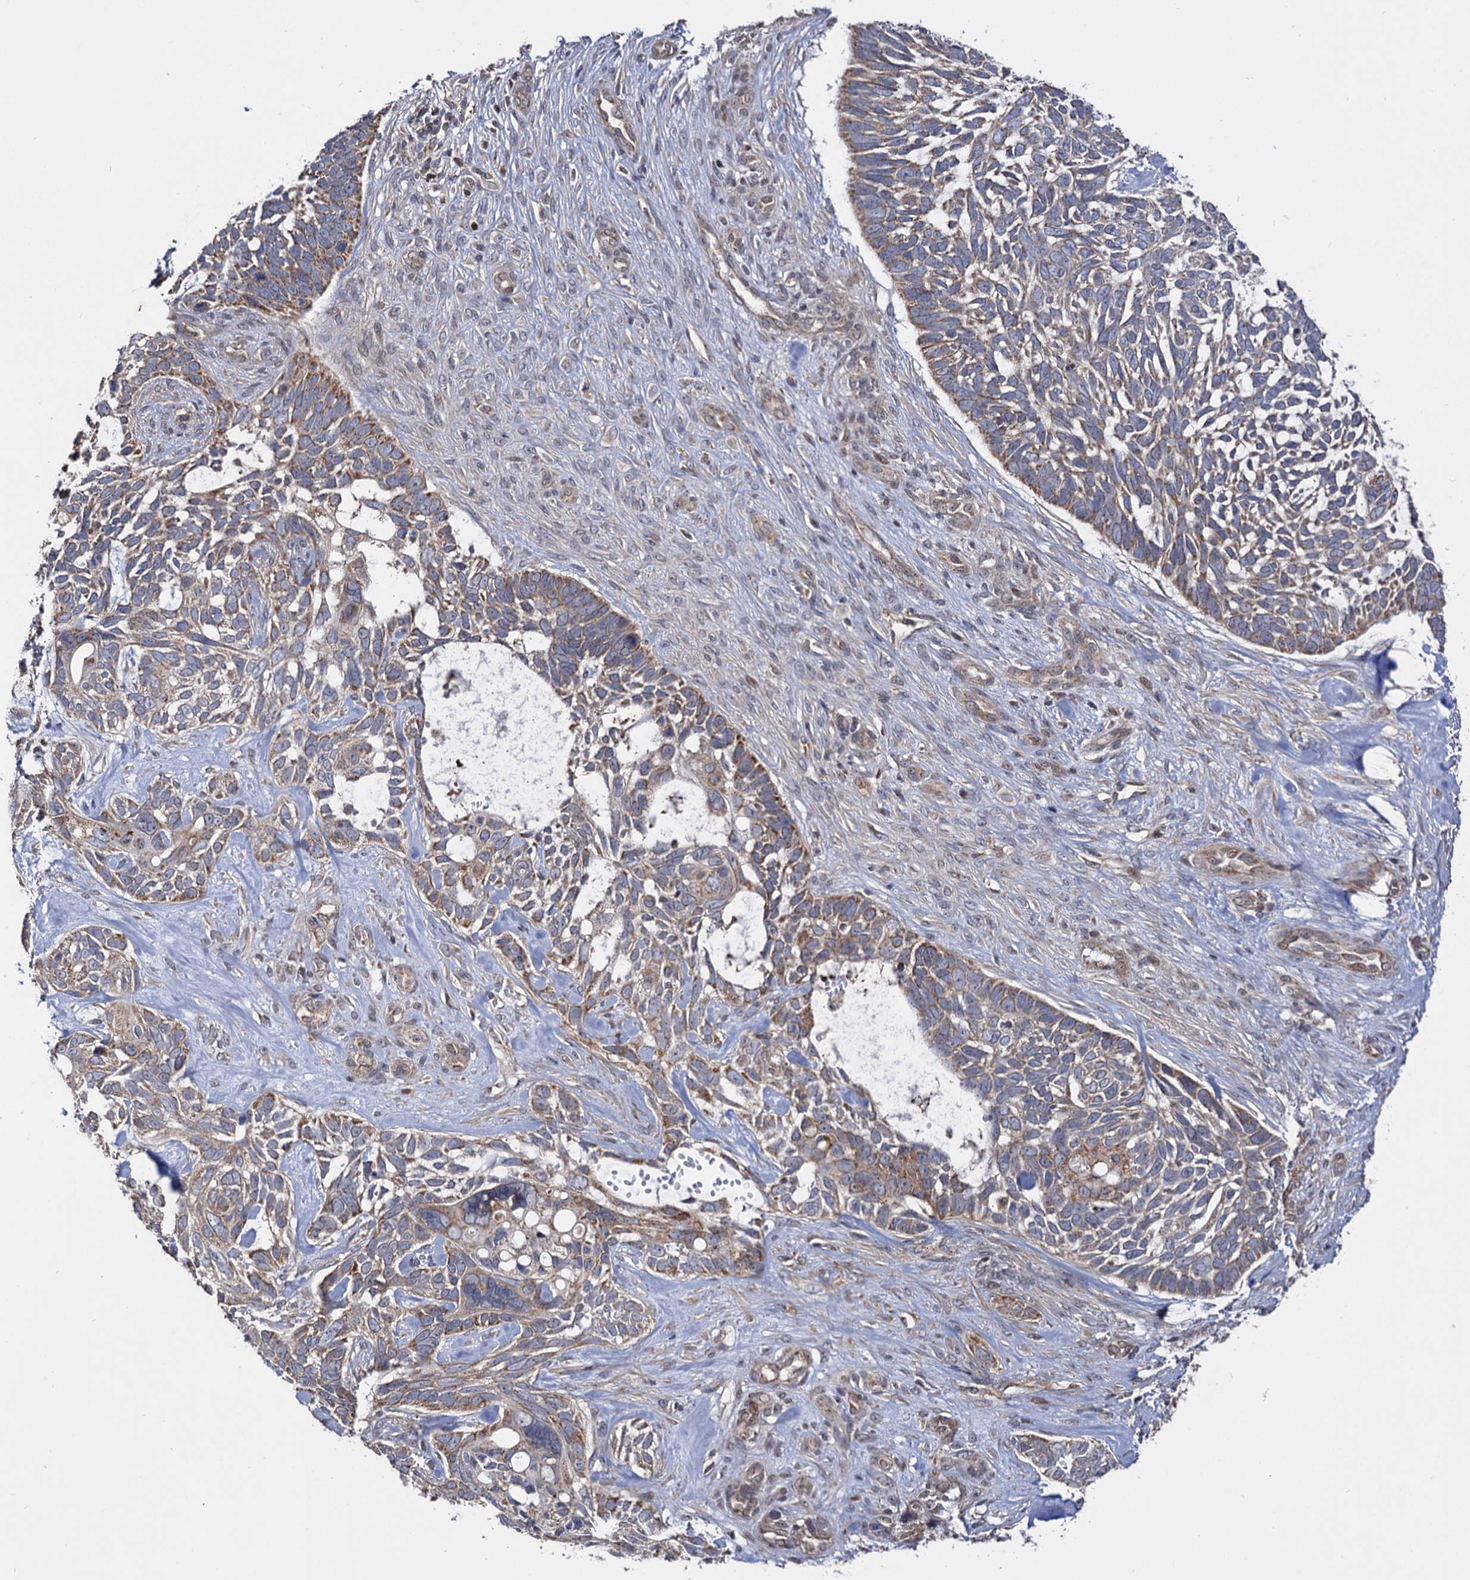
{"staining": {"intensity": "moderate", "quantity": "25%-75%", "location": "cytoplasmic/membranous"}, "tissue": "skin cancer", "cell_type": "Tumor cells", "image_type": "cancer", "snomed": [{"axis": "morphology", "description": "Basal cell carcinoma"}, {"axis": "topography", "description": "Skin"}], "caption": "Immunohistochemical staining of human skin cancer (basal cell carcinoma) reveals moderate cytoplasmic/membranous protein staining in approximately 25%-75% of tumor cells.", "gene": "CEP76", "patient": {"sex": "male", "age": 88}}